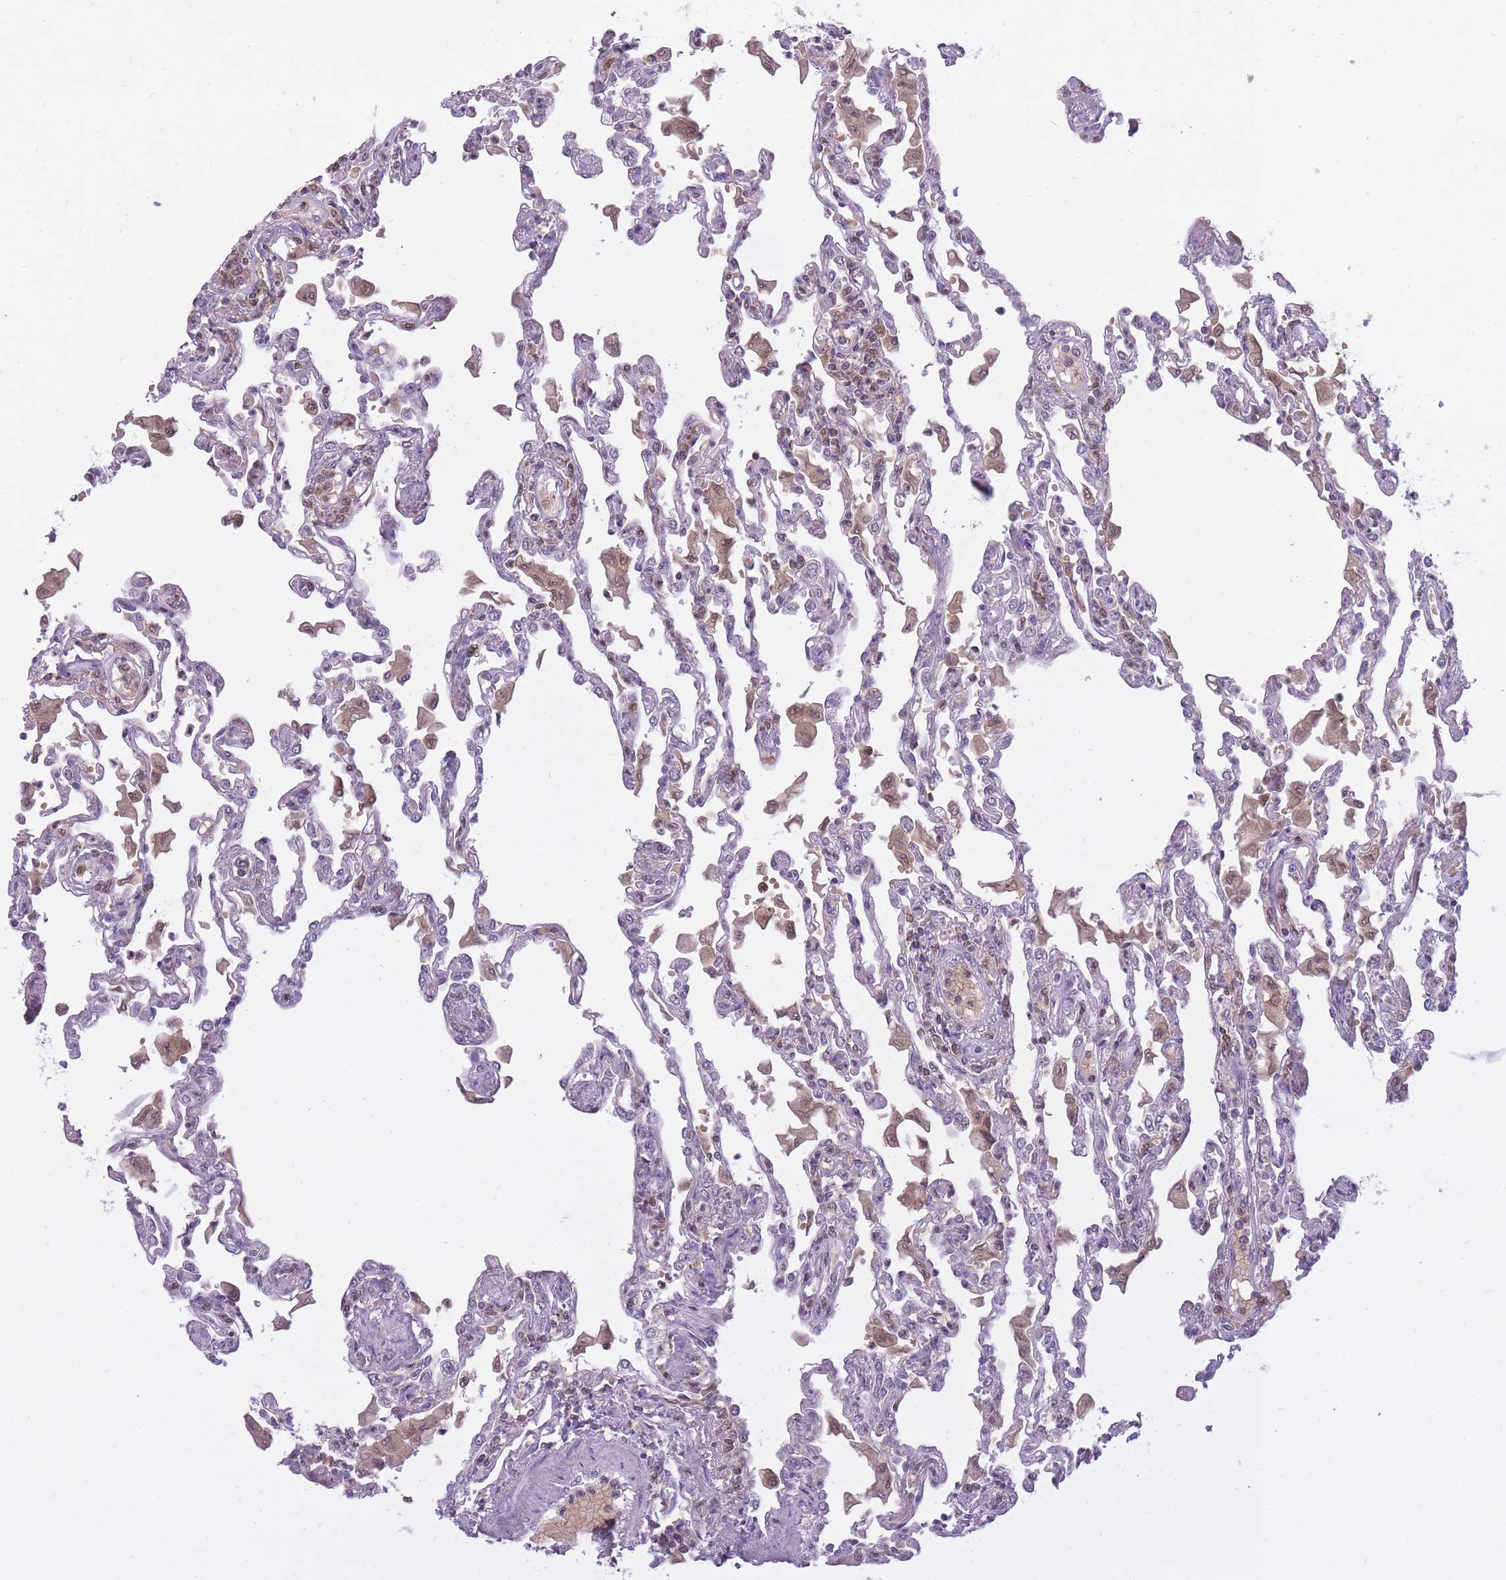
{"staining": {"intensity": "negative", "quantity": "none", "location": "none"}, "tissue": "lung", "cell_type": "Alveolar cells", "image_type": "normal", "snomed": [{"axis": "morphology", "description": "Normal tissue, NOS"}, {"axis": "topography", "description": "Bronchus"}, {"axis": "topography", "description": "Lung"}], "caption": "Immunohistochemistry of unremarkable human lung exhibits no positivity in alveolar cells.", "gene": "CXorf38", "patient": {"sex": "female", "age": 49}}